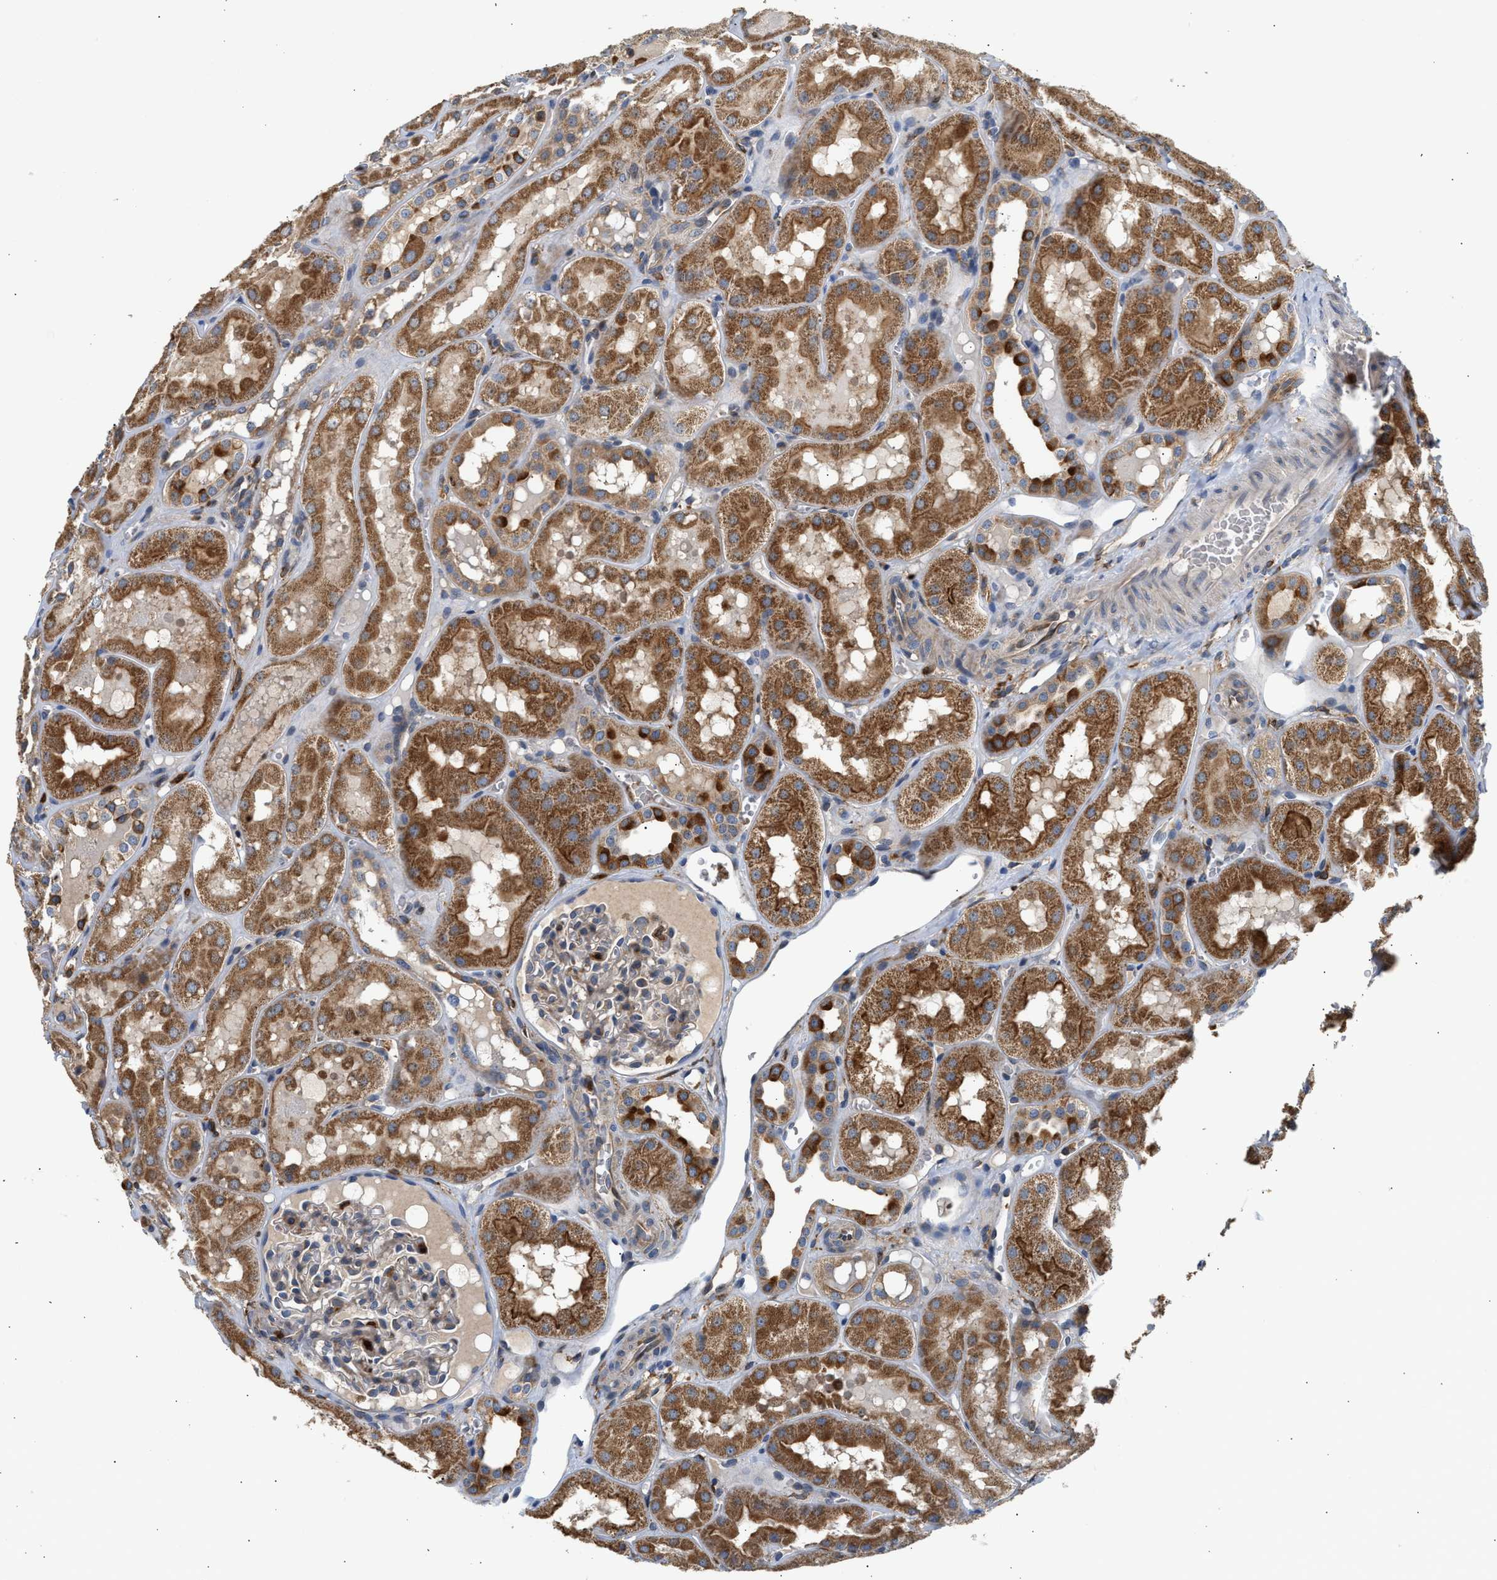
{"staining": {"intensity": "moderate", "quantity": "<25%", "location": "cytoplasmic/membranous"}, "tissue": "kidney", "cell_type": "Cells in glomeruli", "image_type": "normal", "snomed": [{"axis": "morphology", "description": "Normal tissue, NOS"}, {"axis": "topography", "description": "Kidney"}, {"axis": "topography", "description": "Urinary bladder"}], "caption": "IHC (DAB (3,3'-diaminobenzidine)) staining of benign kidney reveals moderate cytoplasmic/membranous protein positivity in about <25% of cells in glomeruli. The staining was performed using DAB to visualize the protein expression in brown, while the nuclei were stained in blue with hematoxylin (Magnification: 20x).", "gene": "RAB31", "patient": {"sex": "male", "age": 16}}